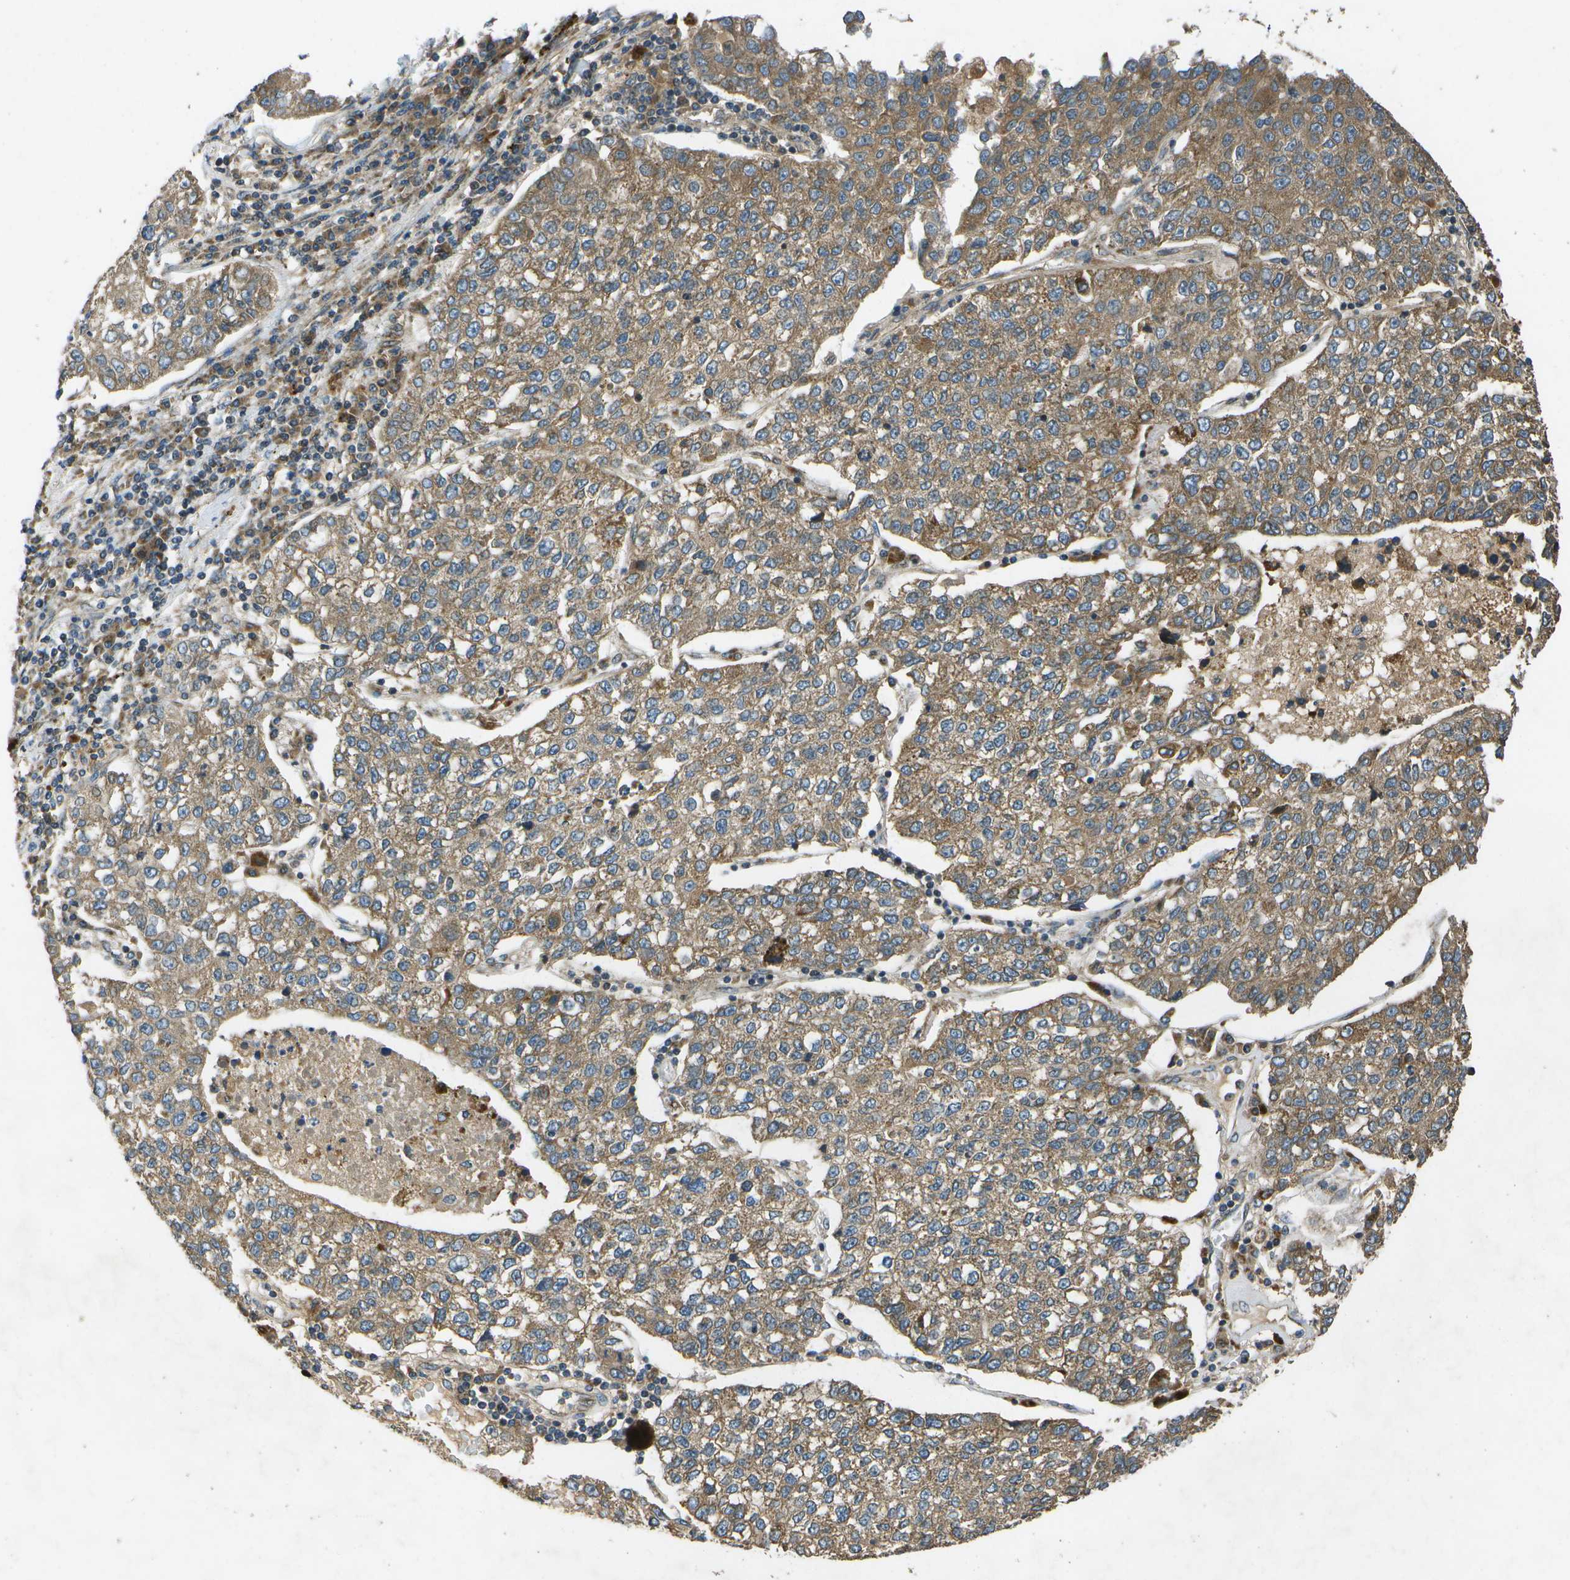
{"staining": {"intensity": "moderate", "quantity": ">75%", "location": "cytoplasmic/membranous"}, "tissue": "lung cancer", "cell_type": "Tumor cells", "image_type": "cancer", "snomed": [{"axis": "morphology", "description": "Adenocarcinoma, NOS"}, {"axis": "topography", "description": "Lung"}], "caption": "The photomicrograph displays immunohistochemical staining of lung cancer (adenocarcinoma). There is moderate cytoplasmic/membranous expression is appreciated in about >75% of tumor cells.", "gene": "HFE", "patient": {"sex": "male", "age": 49}}